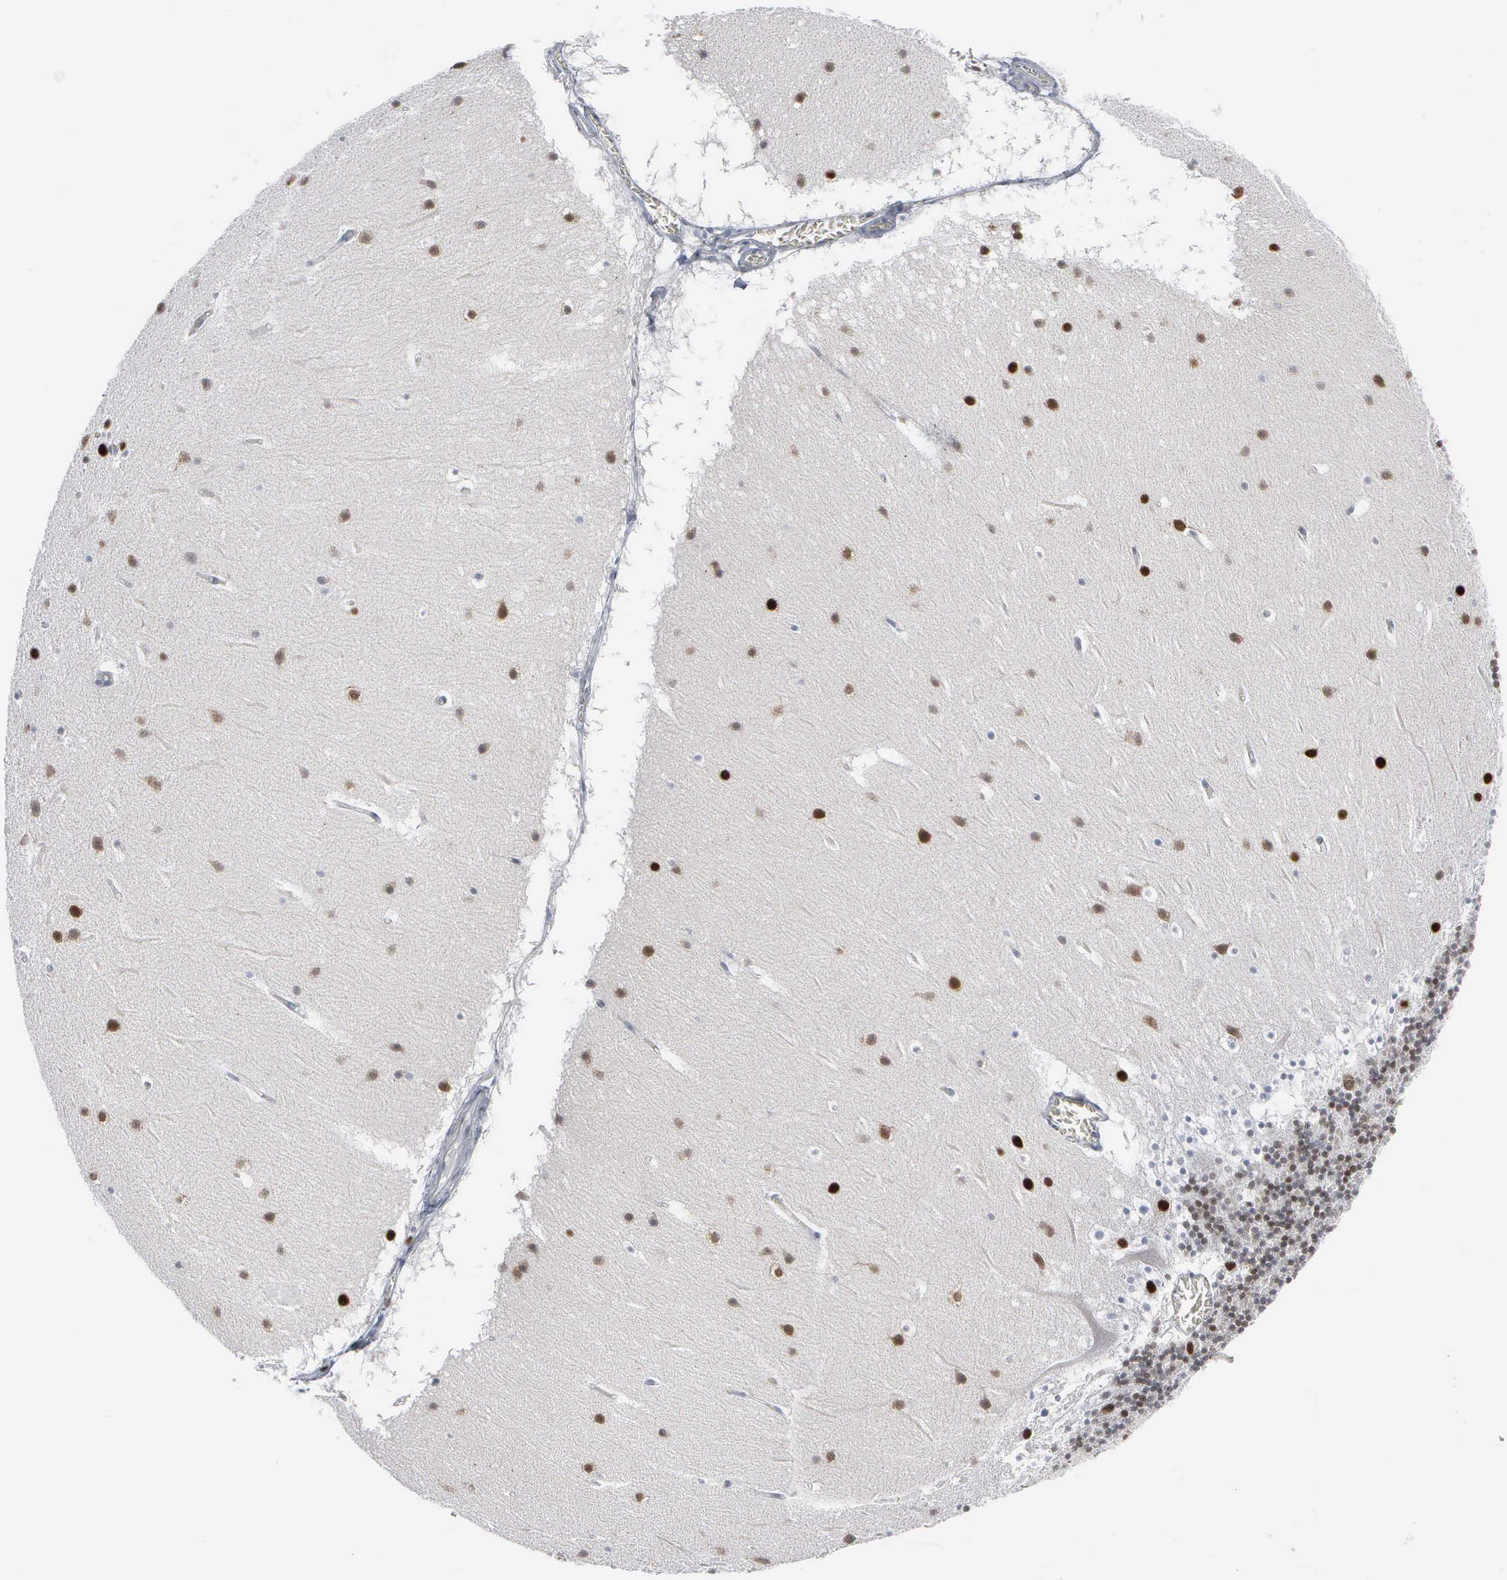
{"staining": {"intensity": "moderate", "quantity": "<25%", "location": "nuclear"}, "tissue": "cerebellum", "cell_type": "Cells in granular layer", "image_type": "normal", "snomed": [{"axis": "morphology", "description": "Normal tissue, NOS"}, {"axis": "topography", "description": "Cerebellum"}], "caption": "Immunohistochemical staining of normal human cerebellum displays moderate nuclear protein expression in approximately <25% of cells in granular layer. (DAB = brown stain, brightfield microscopy at high magnification).", "gene": "CCND3", "patient": {"sex": "male", "age": 45}}